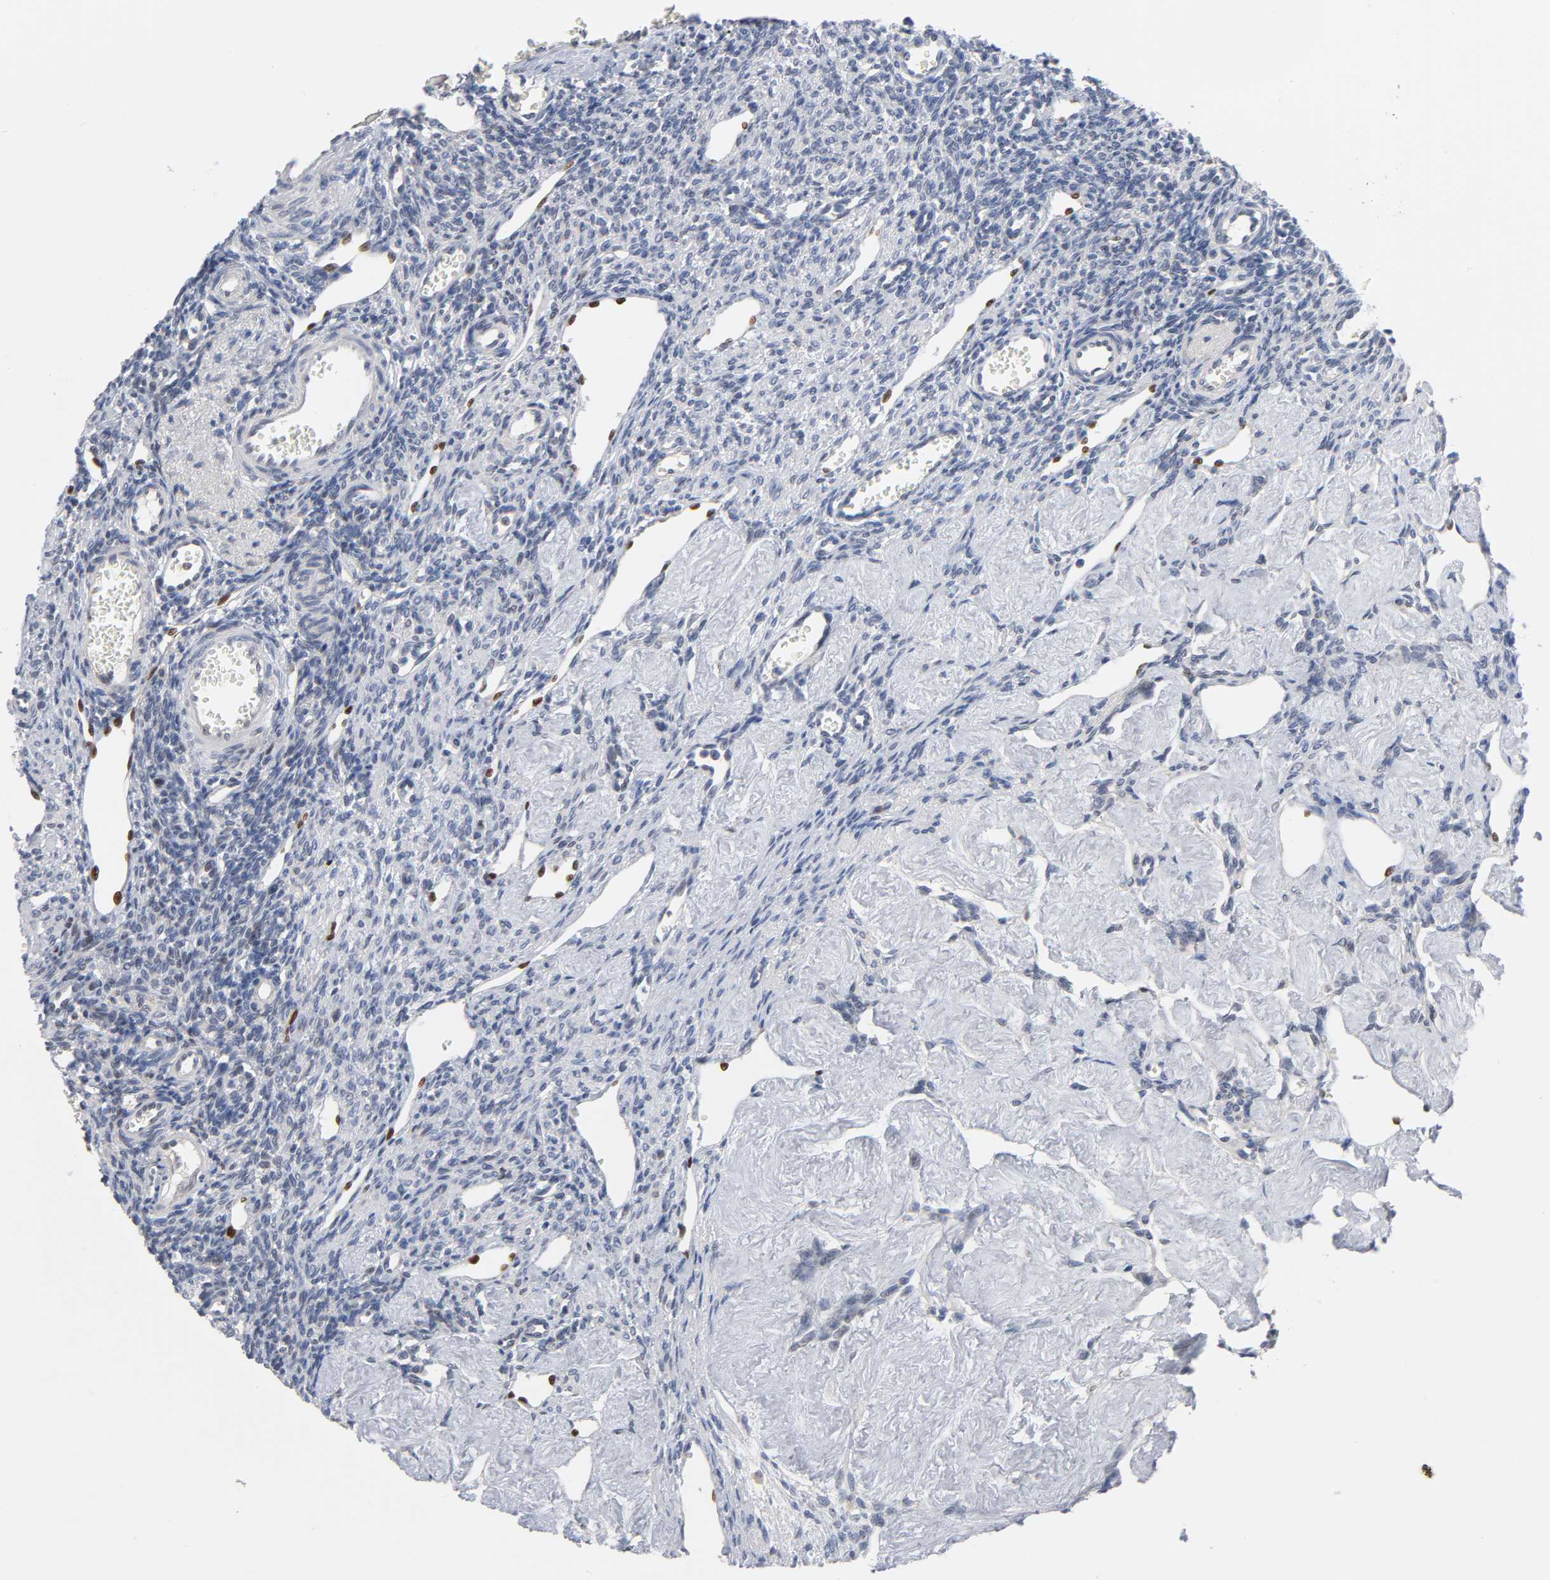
{"staining": {"intensity": "negative", "quantity": "none", "location": "none"}, "tissue": "ovary", "cell_type": "Ovarian stroma cells", "image_type": "normal", "snomed": [{"axis": "morphology", "description": "Normal tissue, NOS"}, {"axis": "topography", "description": "Ovary"}], "caption": "Human ovary stained for a protein using IHC displays no staining in ovarian stroma cells.", "gene": "NFATC1", "patient": {"sex": "female", "age": 33}}